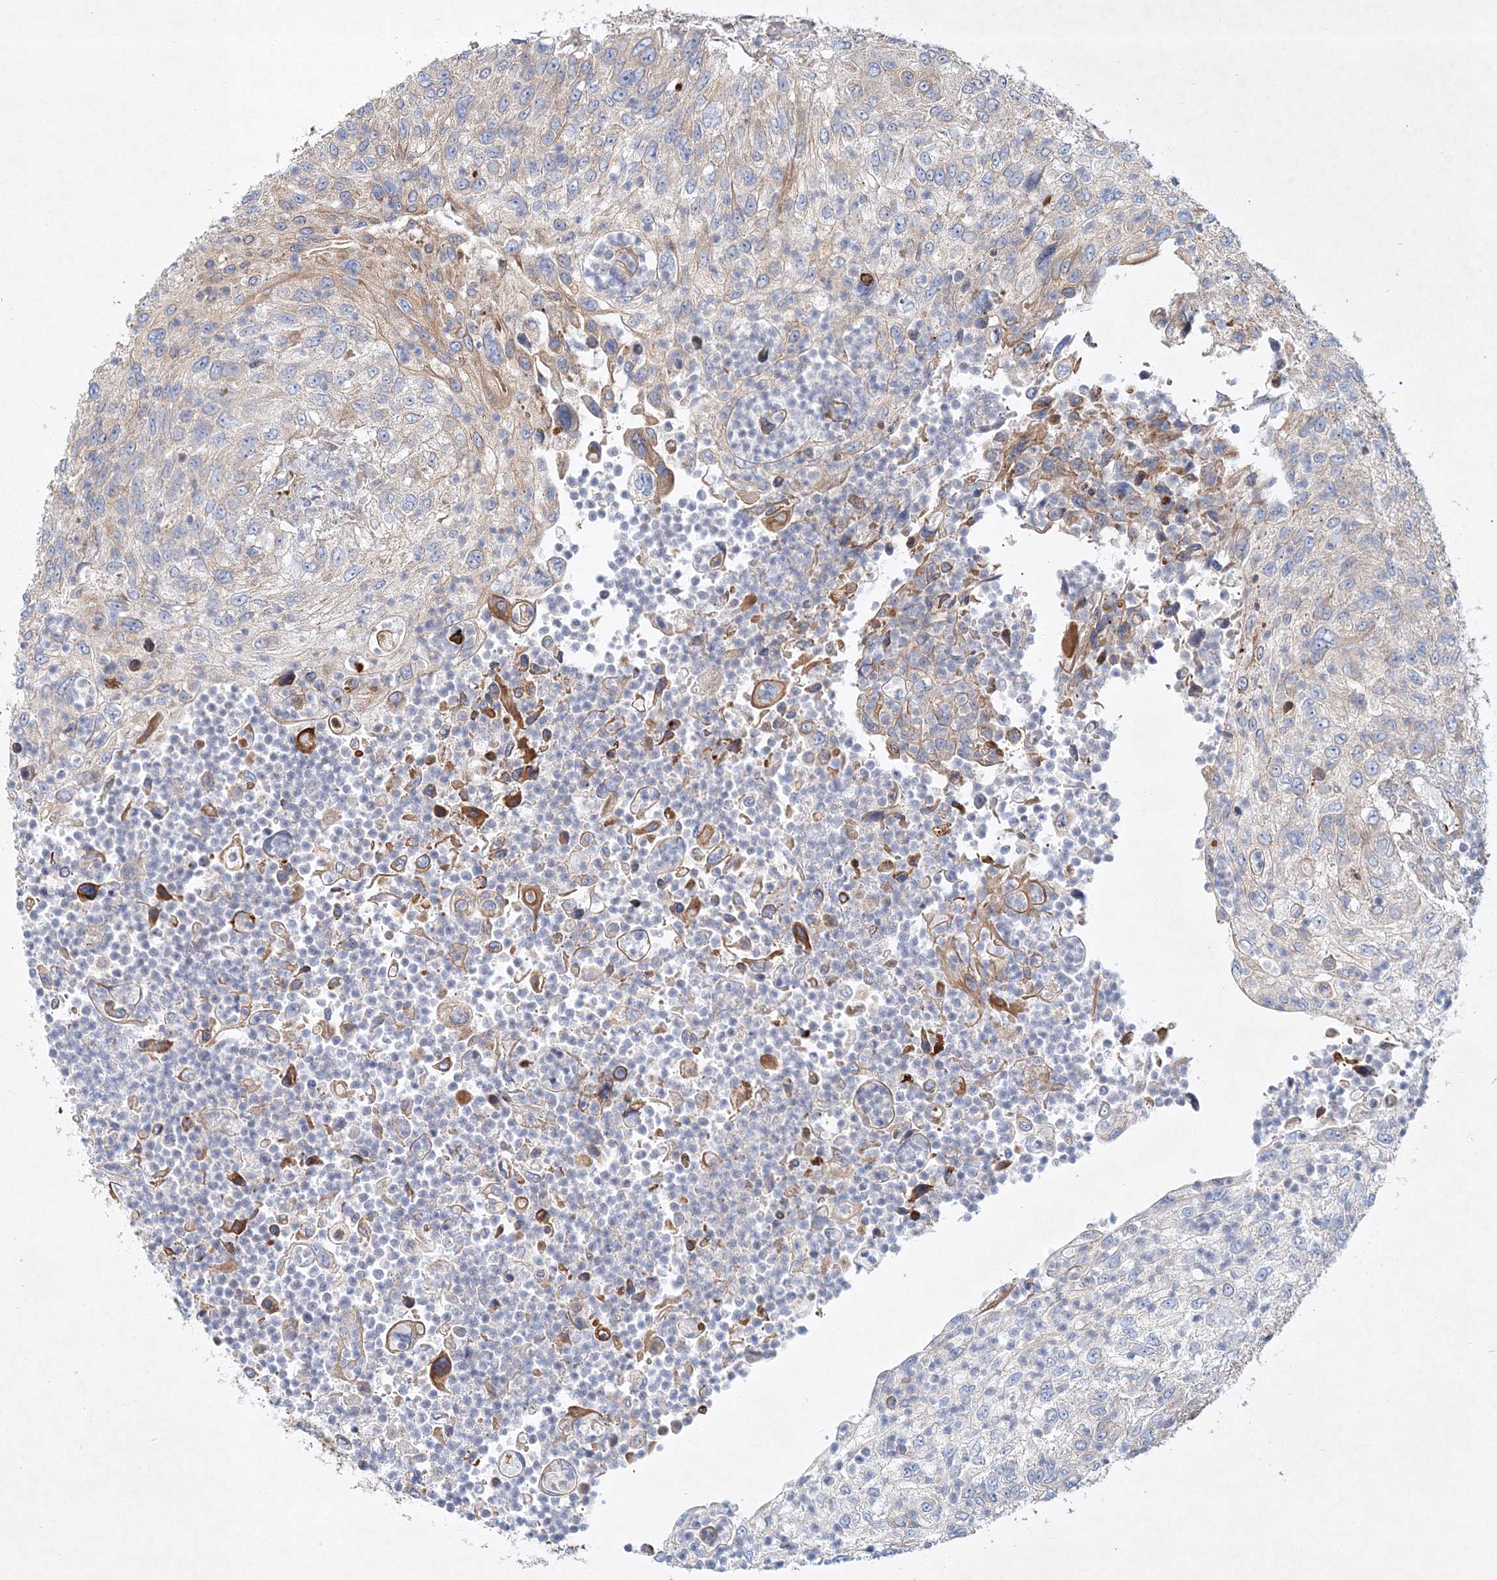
{"staining": {"intensity": "weak", "quantity": "<25%", "location": "cytoplasmic/membranous"}, "tissue": "urothelial cancer", "cell_type": "Tumor cells", "image_type": "cancer", "snomed": [{"axis": "morphology", "description": "Urothelial carcinoma, High grade"}, {"axis": "topography", "description": "Urinary bladder"}], "caption": "This is an immunohistochemistry (IHC) histopathology image of human high-grade urothelial carcinoma. There is no expression in tumor cells.", "gene": "ZFYVE16", "patient": {"sex": "female", "age": 60}}